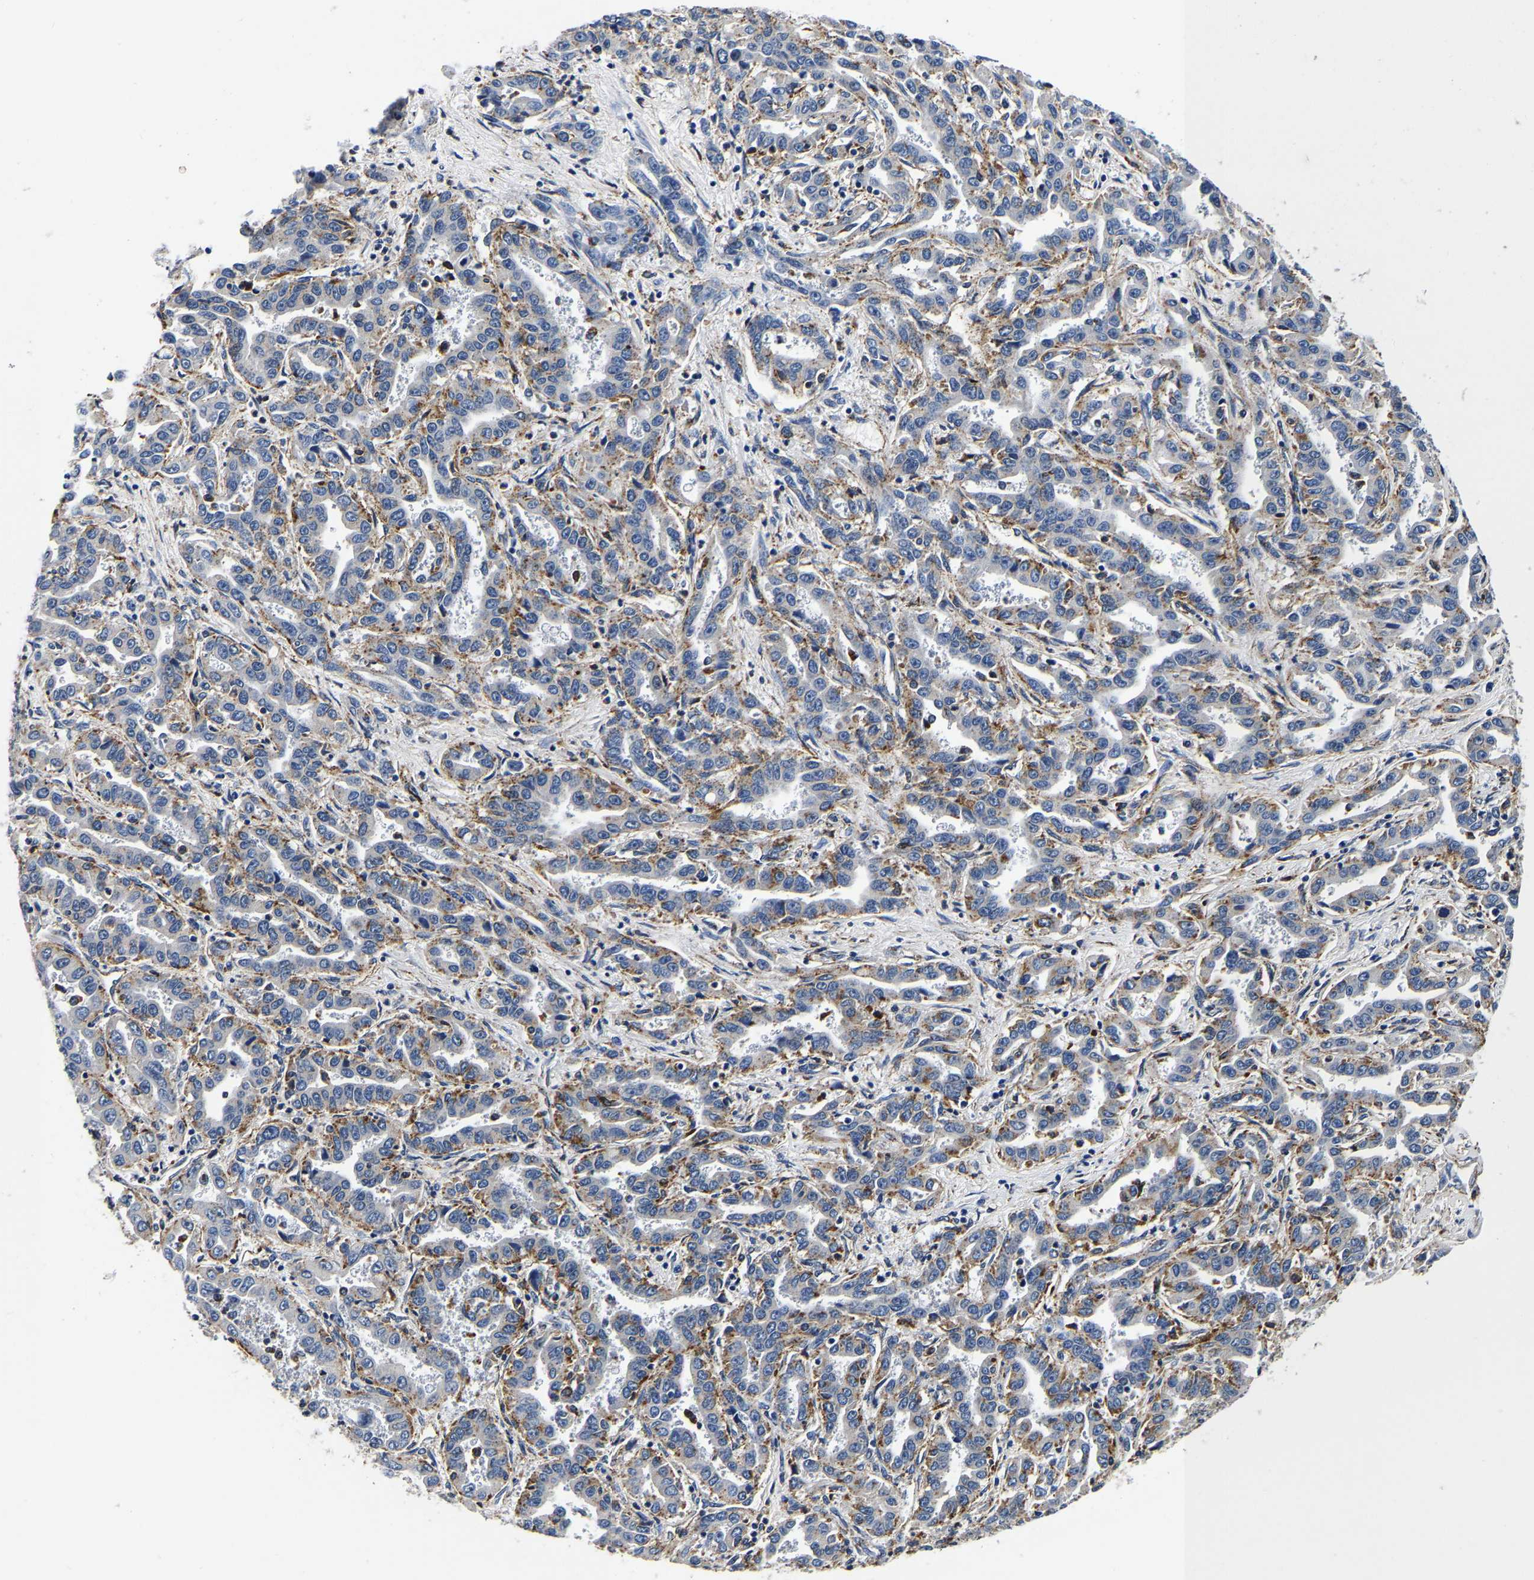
{"staining": {"intensity": "negative", "quantity": "none", "location": "none"}, "tissue": "liver cancer", "cell_type": "Tumor cells", "image_type": "cancer", "snomed": [{"axis": "morphology", "description": "Cholangiocarcinoma"}, {"axis": "topography", "description": "Liver"}], "caption": "An immunohistochemistry (IHC) image of liver cholangiocarcinoma is shown. There is no staining in tumor cells of liver cholangiocarcinoma. Nuclei are stained in blue.", "gene": "GRN", "patient": {"sex": "male", "age": 59}}